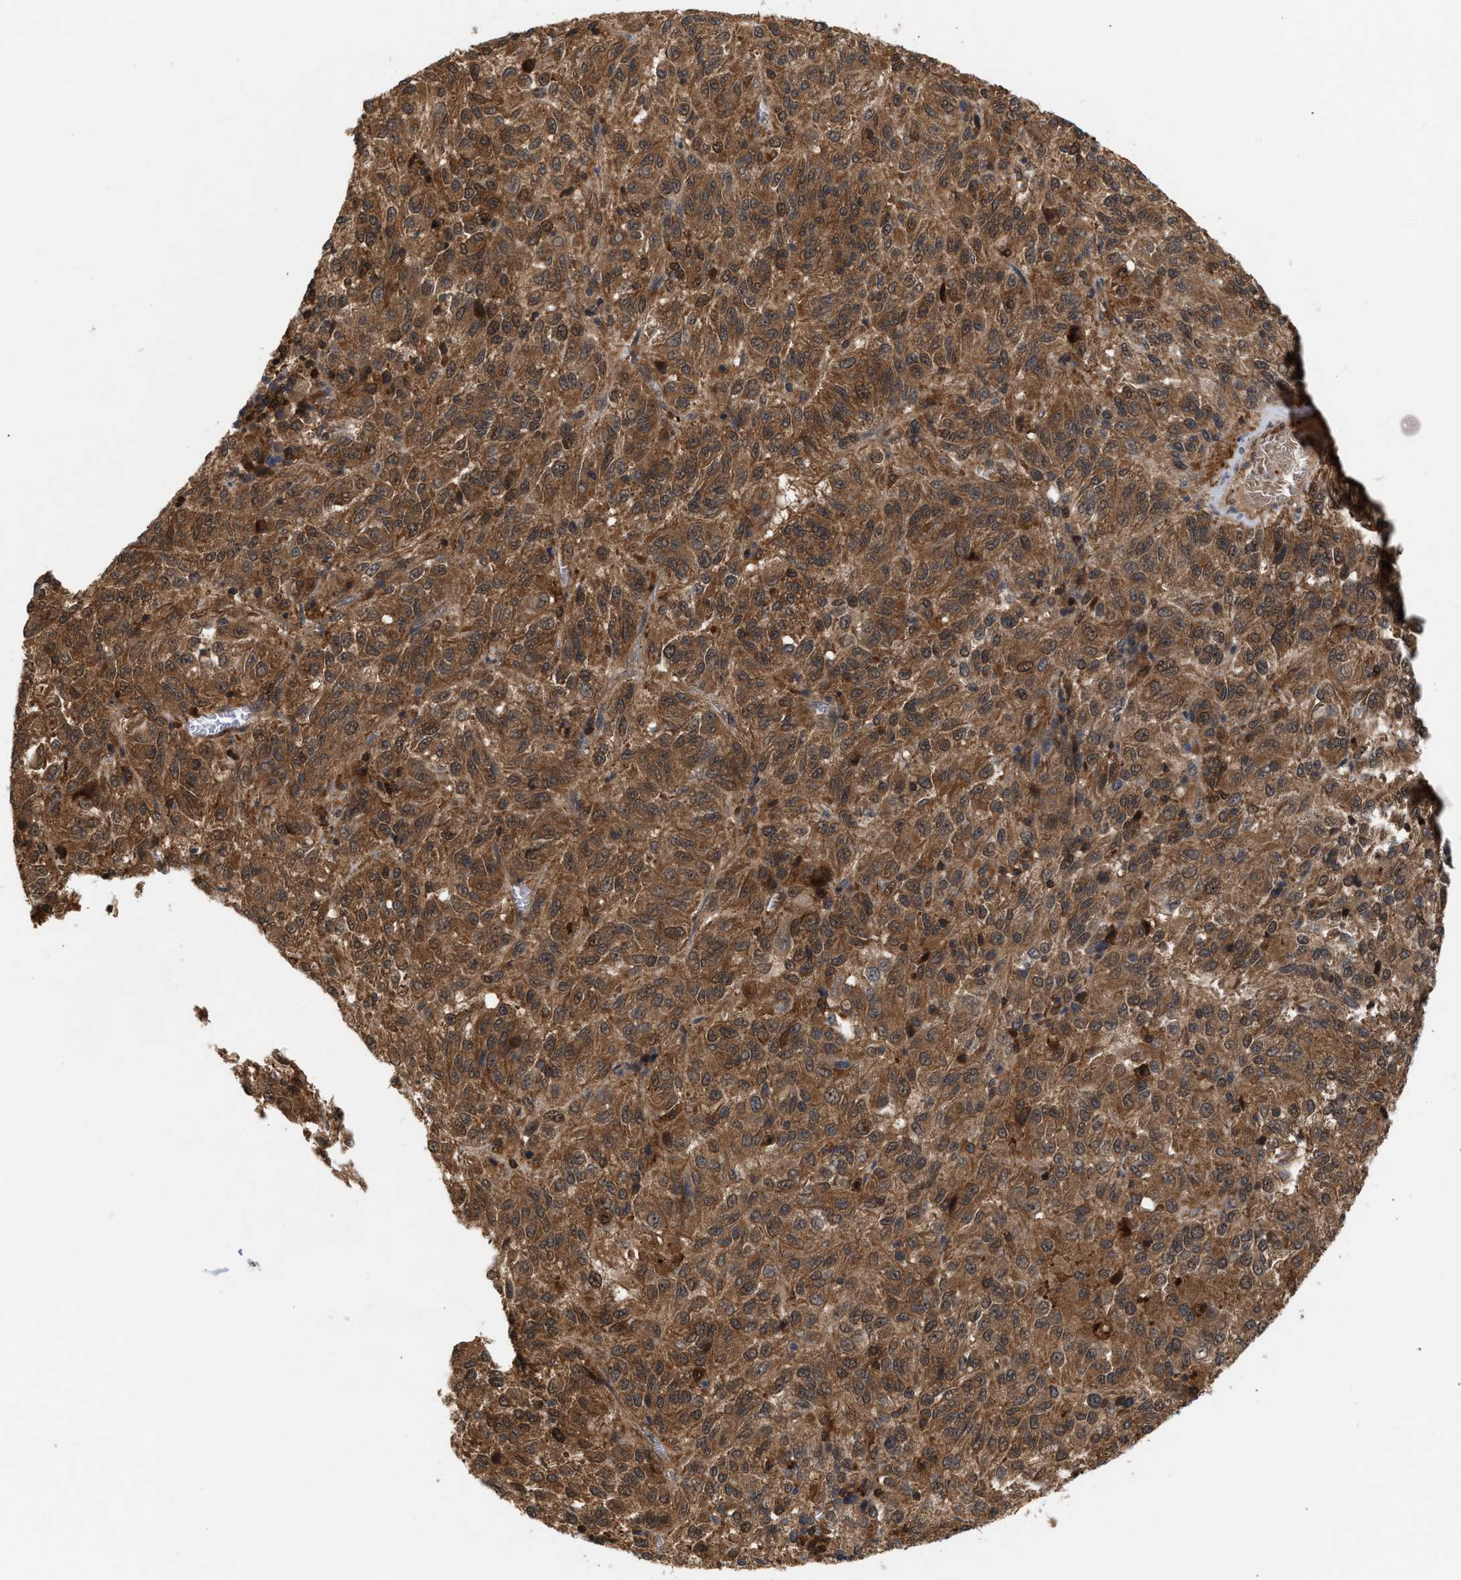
{"staining": {"intensity": "strong", "quantity": ">75%", "location": "cytoplasmic/membranous"}, "tissue": "melanoma", "cell_type": "Tumor cells", "image_type": "cancer", "snomed": [{"axis": "morphology", "description": "Malignant melanoma, Metastatic site"}, {"axis": "topography", "description": "Lung"}], "caption": "Immunohistochemical staining of human melanoma demonstrates high levels of strong cytoplasmic/membranous staining in about >75% of tumor cells.", "gene": "GLOD4", "patient": {"sex": "male", "age": 64}}